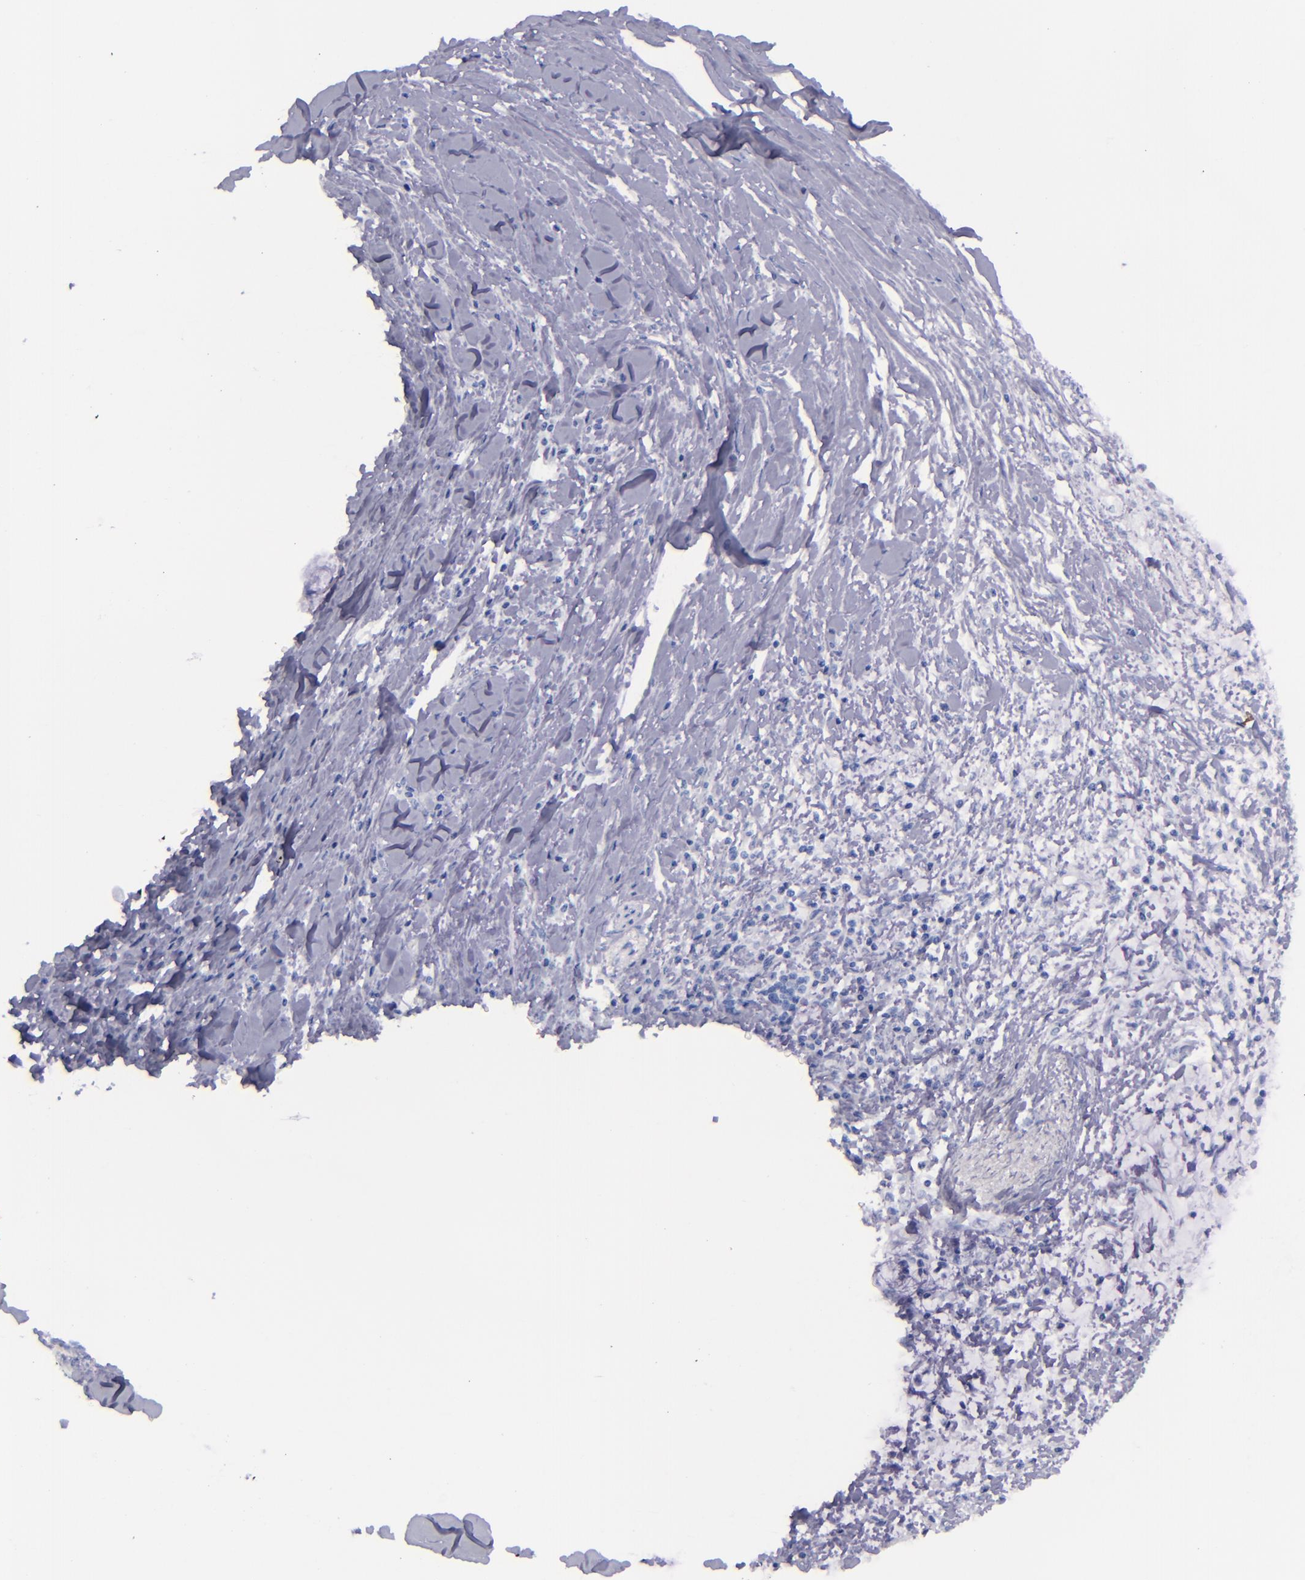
{"staining": {"intensity": "negative", "quantity": "none", "location": "none"}, "tissue": "pancreatic cancer", "cell_type": "Tumor cells", "image_type": "cancer", "snomed": [{"axis": "morphology", "description": "Adenocarcinoma, NOS"}, {"axis": "topography", "description": "Pancreas"}], "caption": "Protein analysis of pancreatic adenocarcinoma shows no significant positivity in tumor cells. (Immunohistochemistry, brightfield microscopy, high magnification).", "gene": "SFTPB", "patient": {"sex": "female", "age": 64}}